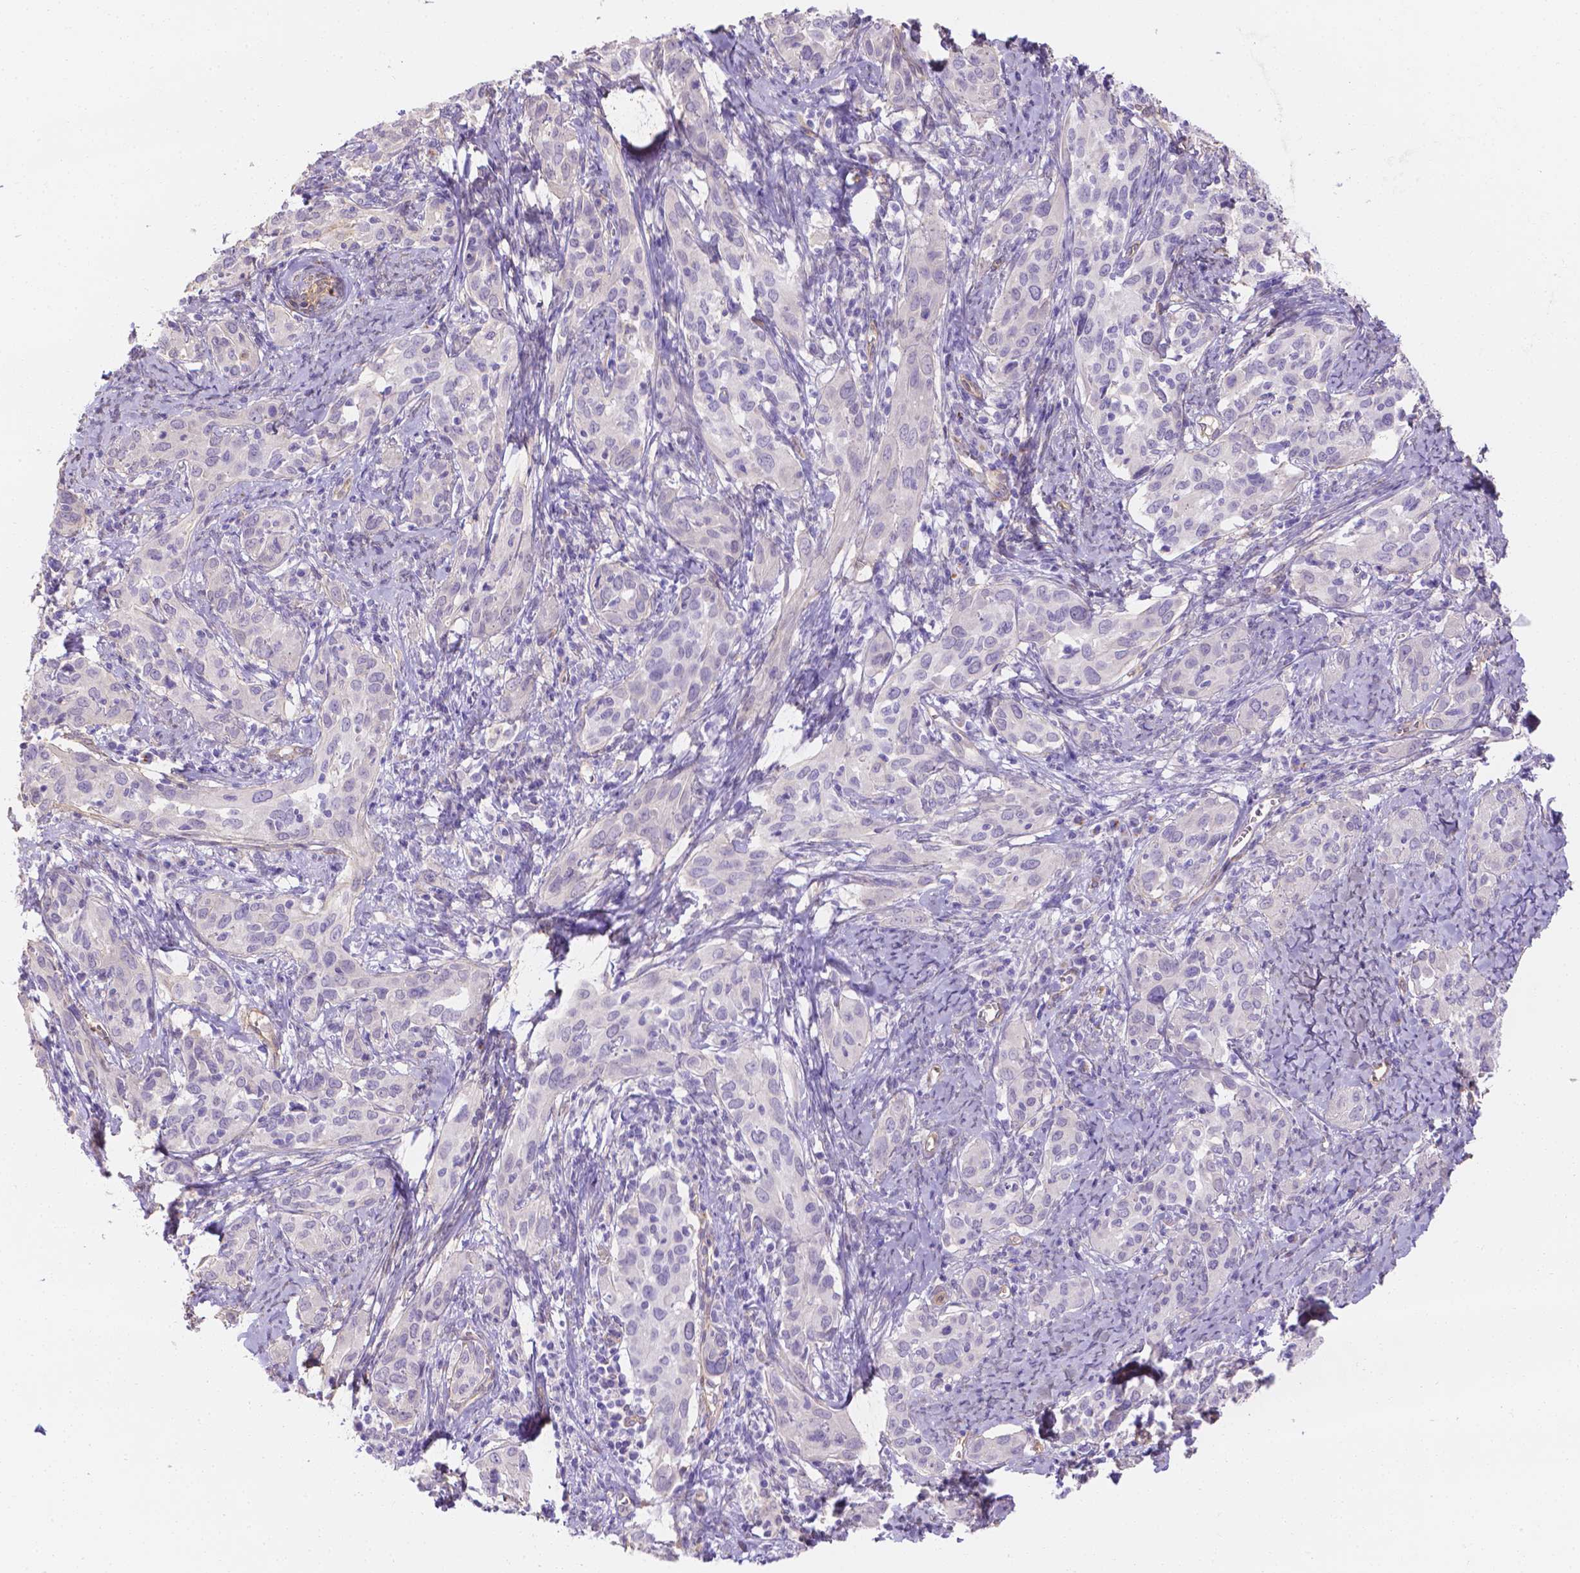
{"staining": {"intensity": "negative", "quantity": "none", "location": "none"}, "tissue": "cervical cancer", "cell_type": "Tumor cells", "image_type": "cancer", "snomed": [{"axis": "morphology", "description": "Squamous cell carcinoma, NOS"}, {"axis": "topography", "description": "Cervix"}], "caption": "Tumor cells are negative for brown protein staining in cervical squamous cell carcinoma.", "gene": "SLC40A1", "patient": {"sex": "female", "age": 51}}